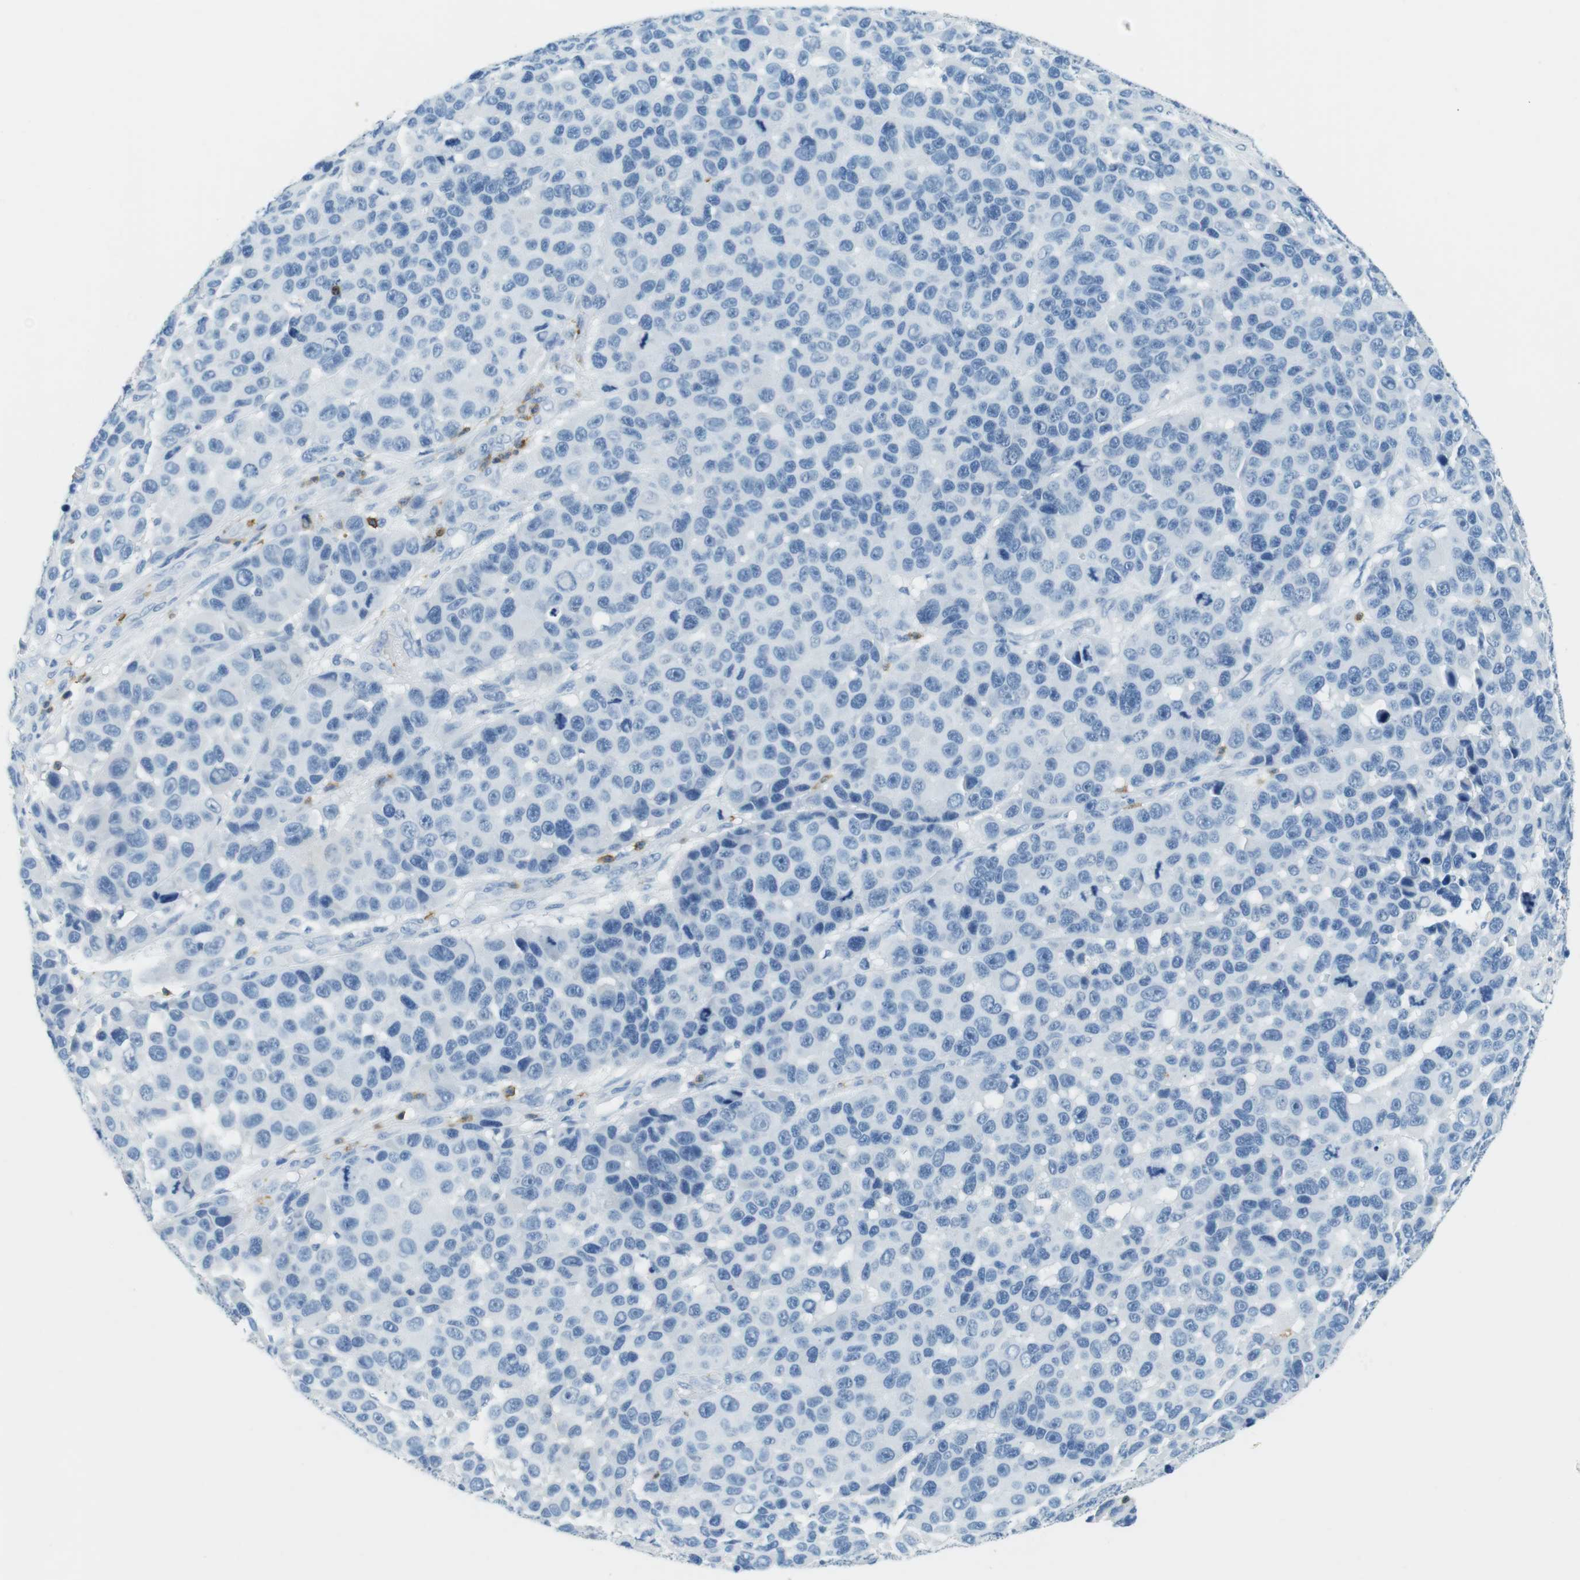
{"staining": {"intensity": "negative", "quantity": "none", "location": "none"}, "tissue": "melanoma", "cell_type": "Tumor cells", "image_type": "cancer", "snomed": [{"axis": "morphology", "description": "Malignant melanoma, NOS"}, {"axis": "topography", "description": "Skin"}], "caption": "Human malignant melanoma stained for a protein using immunohistochemistry (IHC) shows no staining in tumor cells.", "gene": "LAT", "patient": {"sex": "male", "age": 53}}